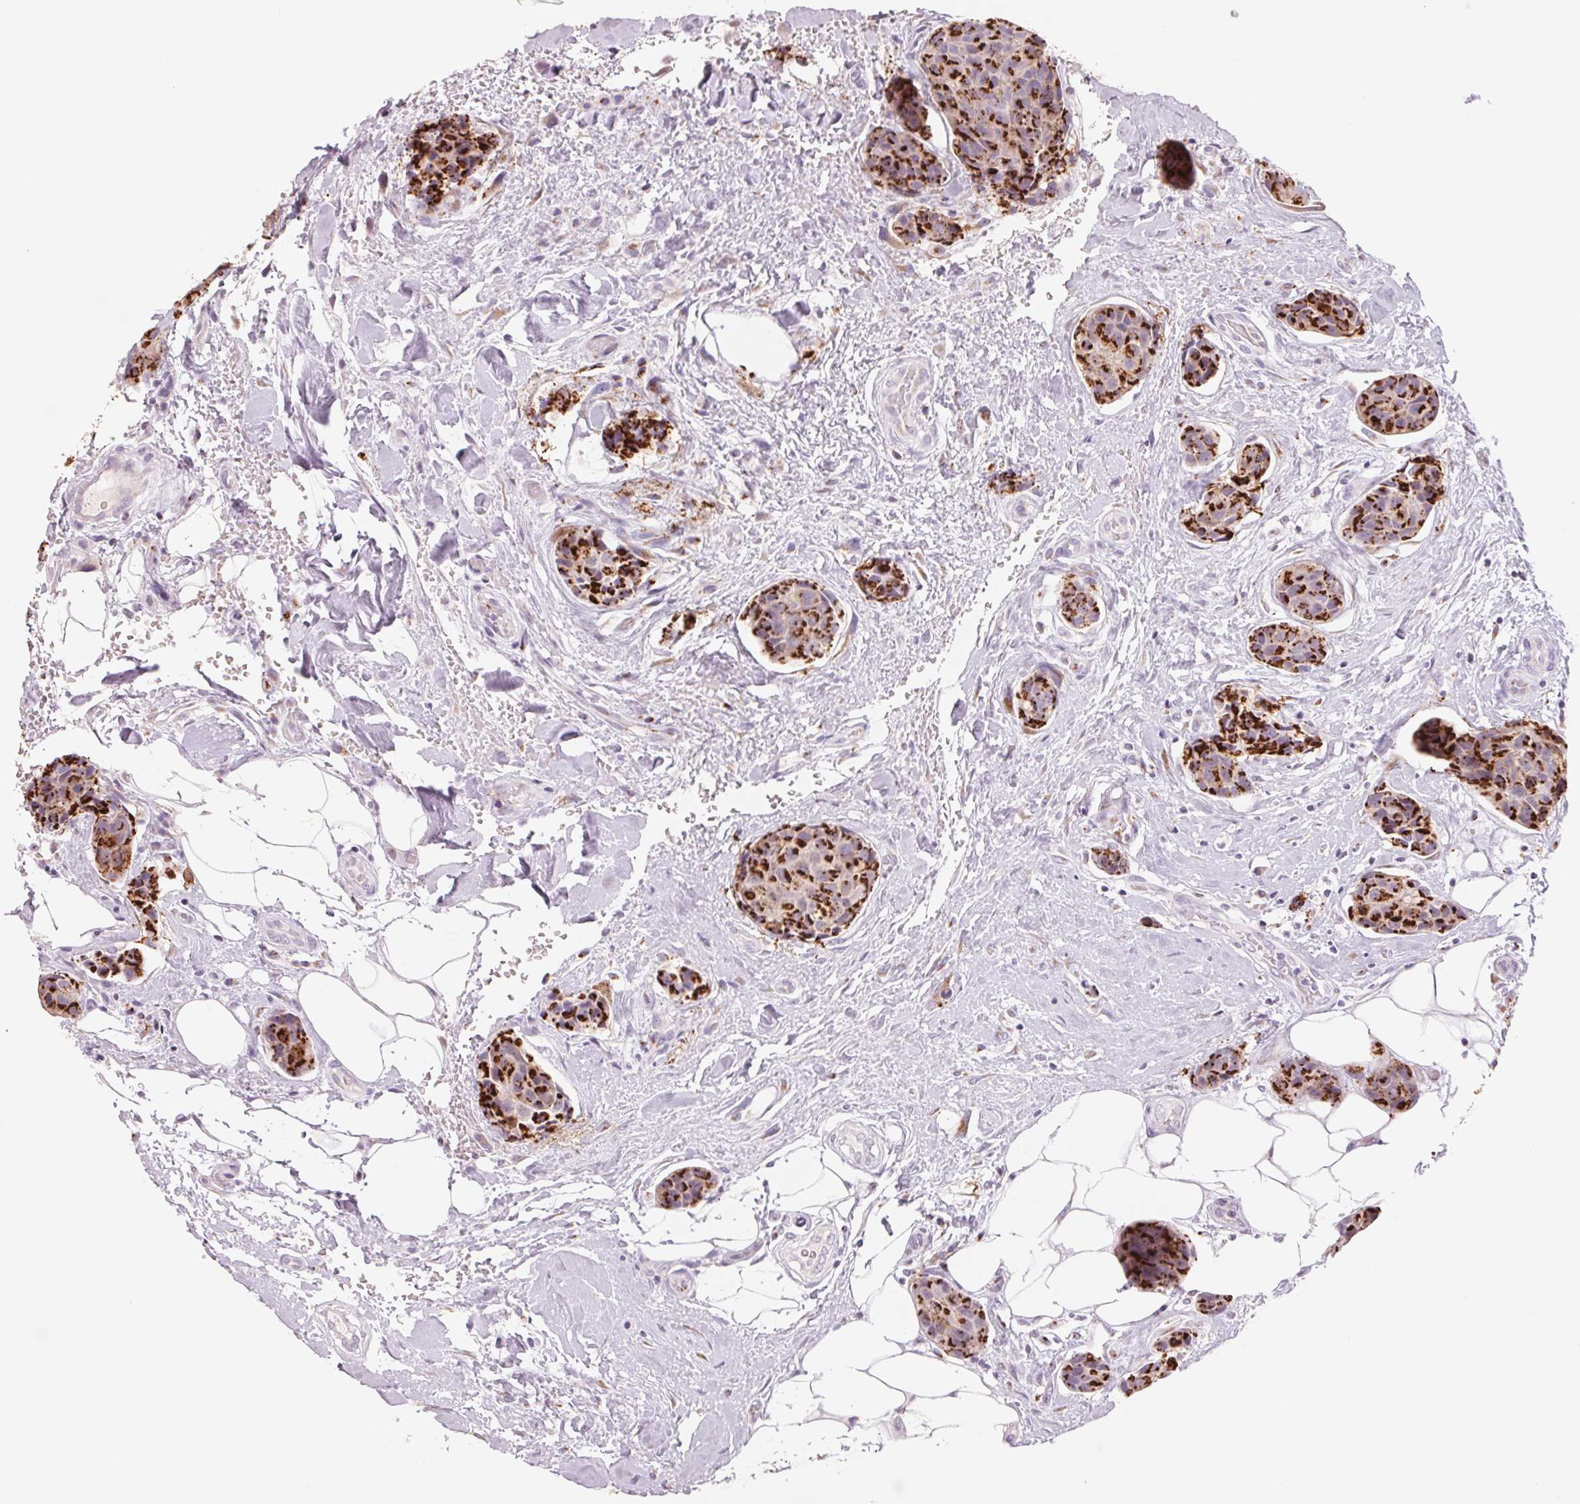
{"staining": {"intensity": "strong", "quantity": ">75%", "location": "cytoplasmic/membranous"}, "tissue": "breast cancer", "cell_type": "Tumor cells", "image_type": "cancer", "snomed": [{"axis": "morphology", "description": "Duct carcinoma"}, {"axis": "topography", "description": "Breast"}, {"axis": "topography", "description": "Lymph node"}], "caption": "Protein expression analysis of human breast cancer (infiltrating ductal carcinoma) reveals strong cytoplasmic/membranous expression in about >75% of tumor cells. (brown staining indicates protein expression, while blue staining denotes nuclei).", "gene": "GALNT7", "patient": {"sex": "female", "age": 80}}